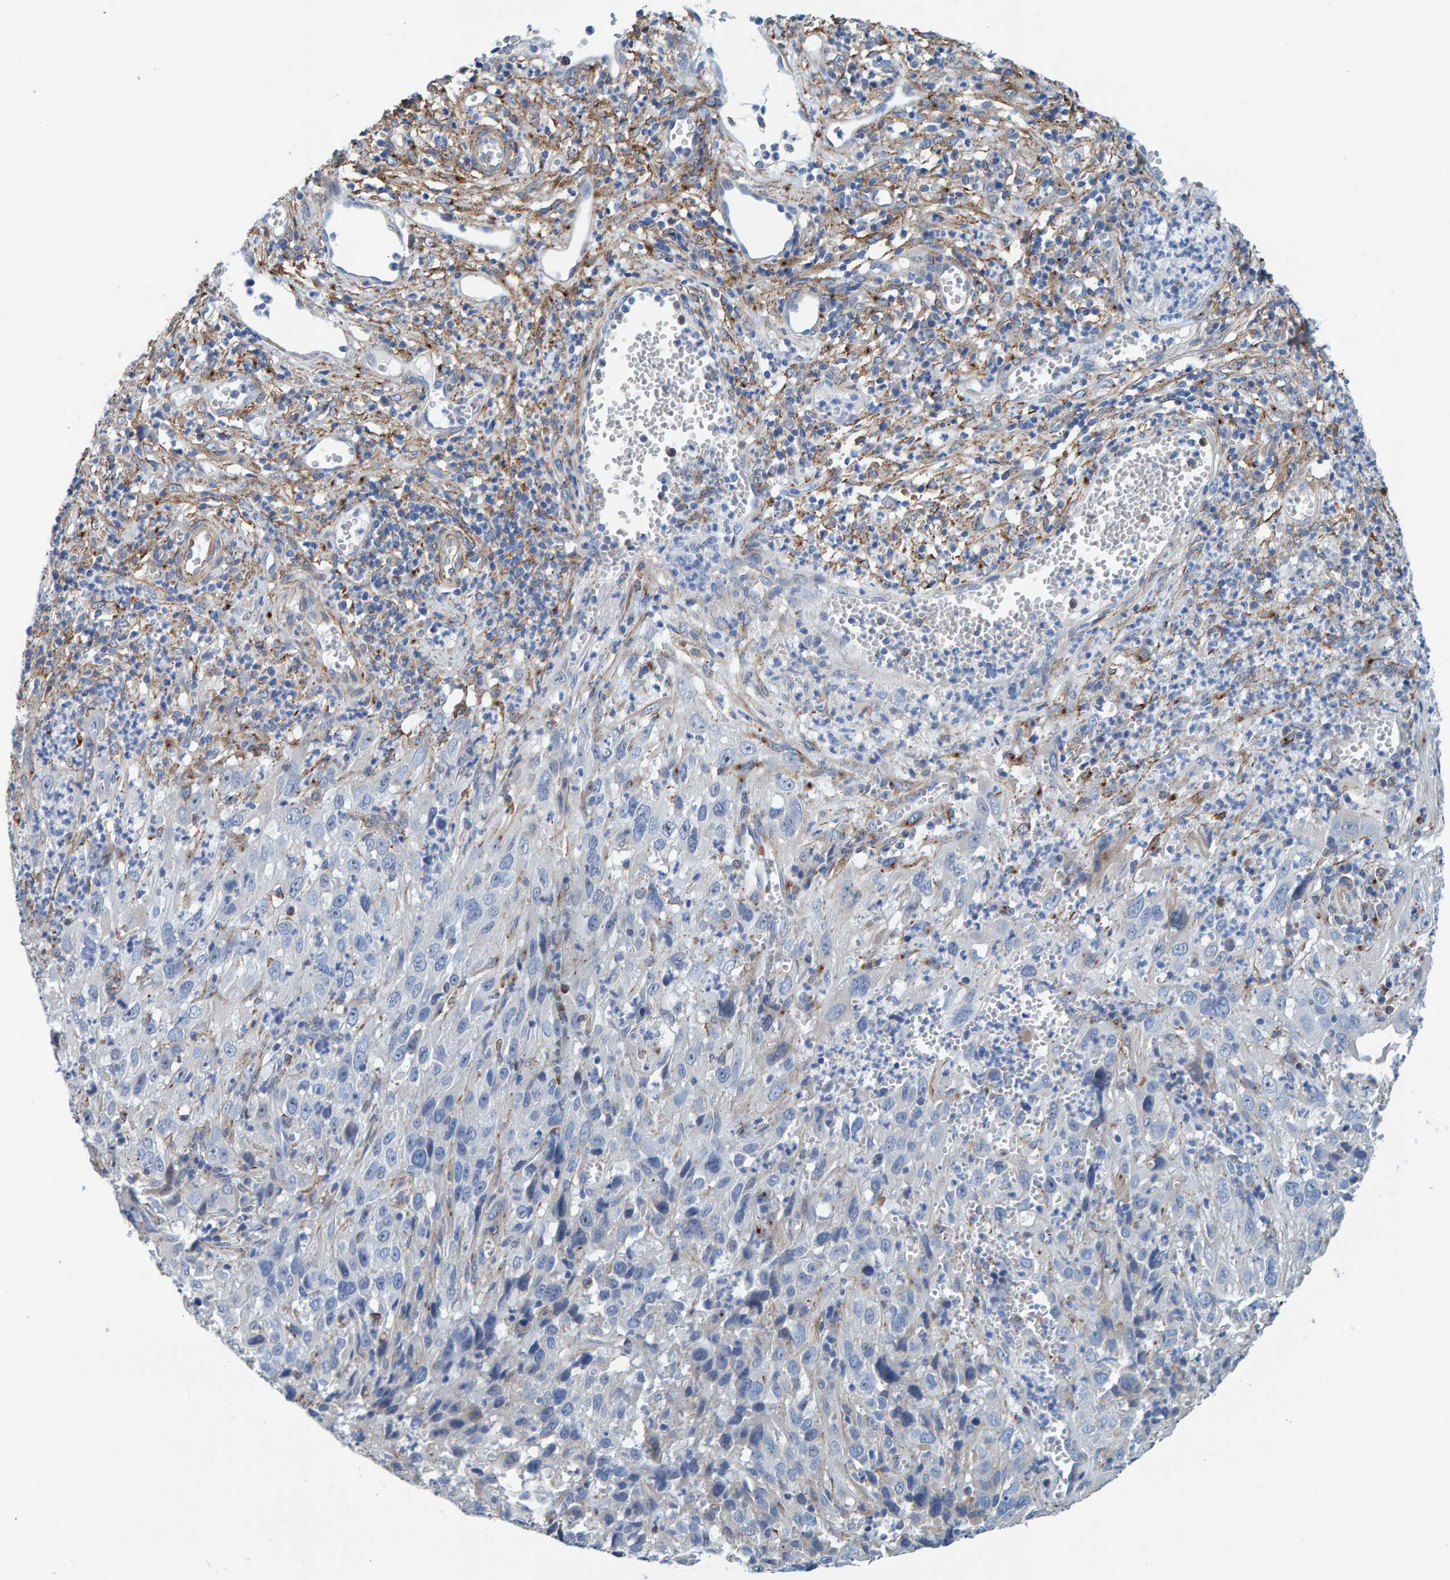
{"staining": {"intensity": "negative", "quantity": "none", "location": "none"}, "tissue": "cervical cancer", "cell_type": "Tumor cells", "image_type": "cancer", "snomed": [{"axis": "morphology", "description": "Squamous cell carcinoma, NOS"}, {"axis": "topography", "description": "Cervix"}], "caption": "Histopathology image shows no significant protein expression in tumor cells of cervical squamous cell carcinoma.", "gene": "LRP1", "patient": {"sex": "female", "age": 32}}